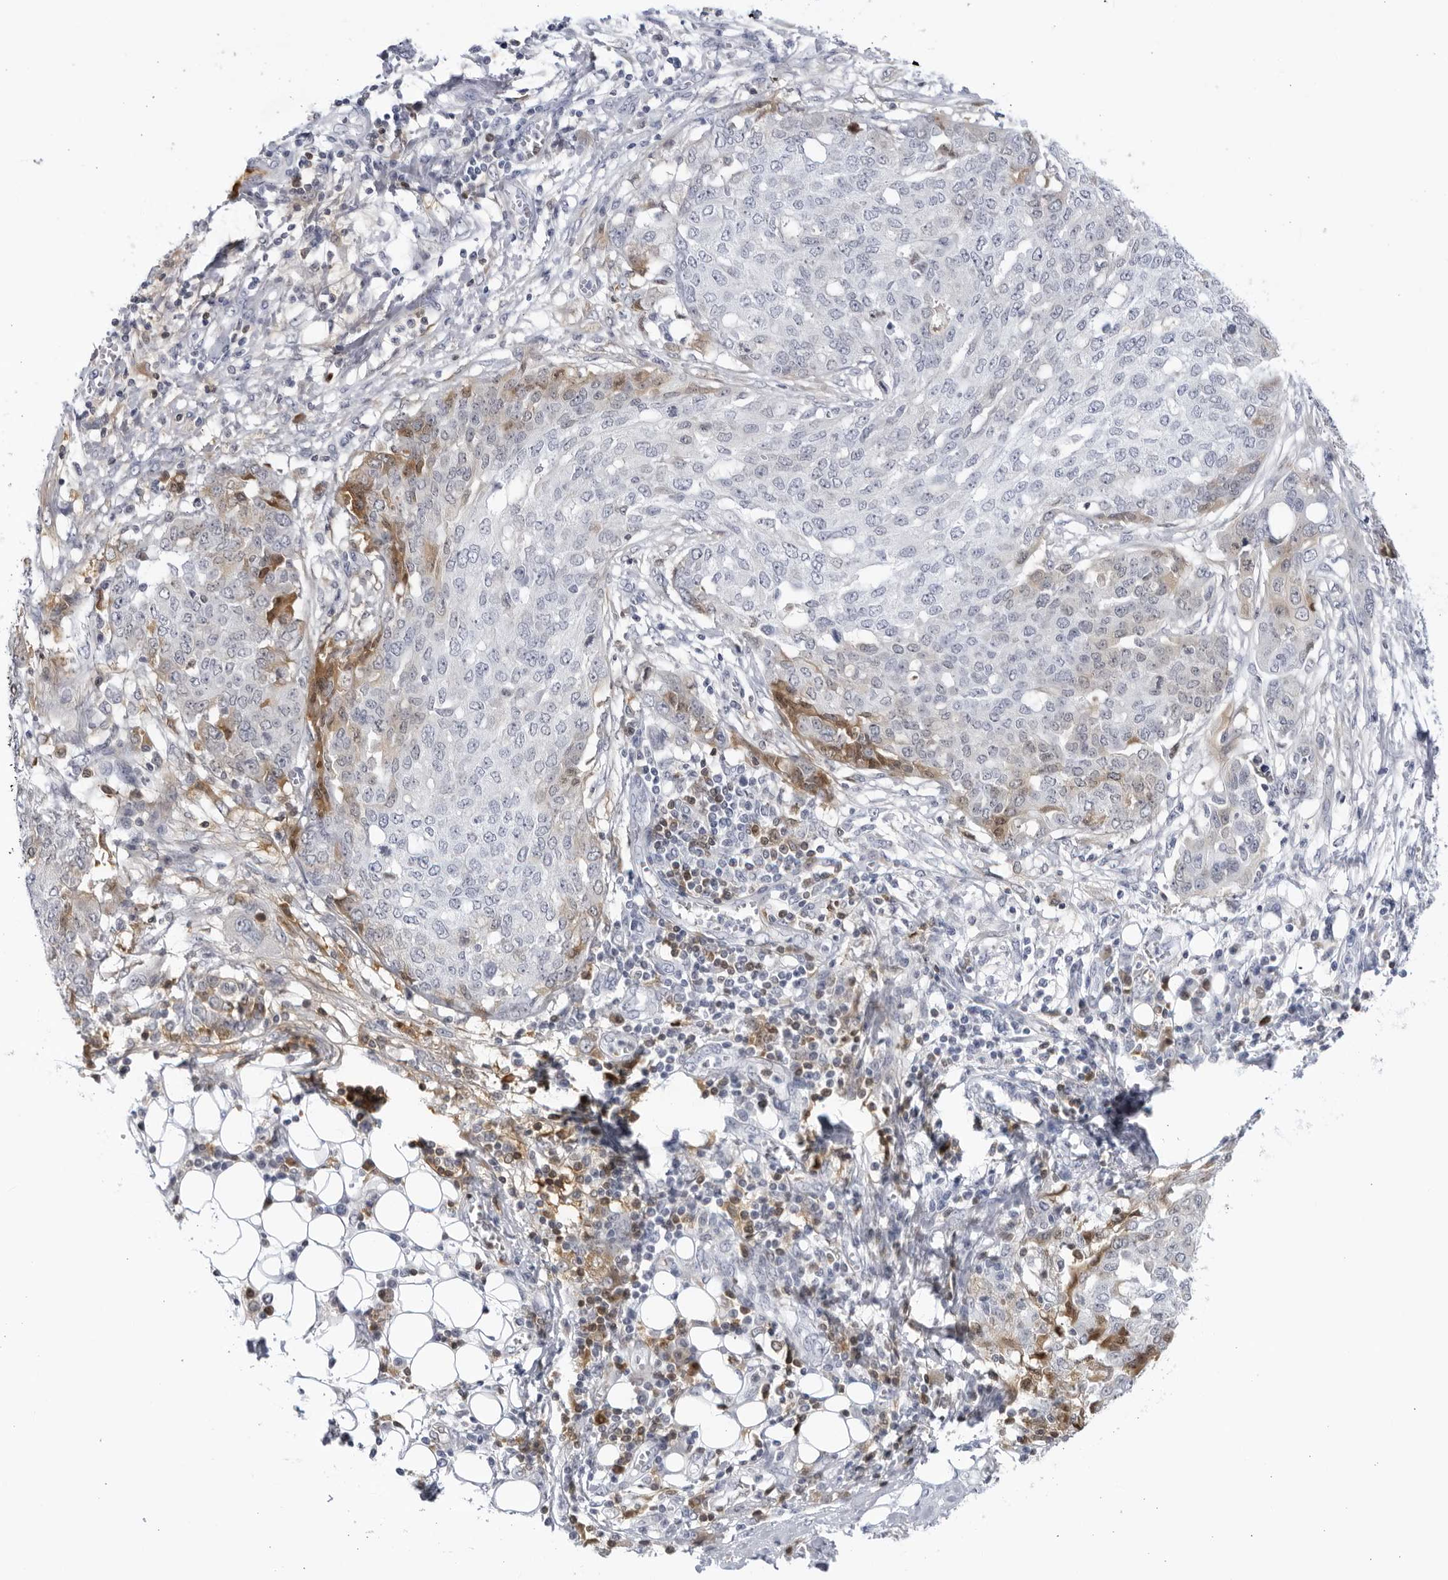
{"staining": {"intensity": "moderate", "quantity": "<25%", "location": "cytoplasmic/membranous"}, "tissue": "ovarian cancer", "cell_type": "Tumor cells", "image_type": "cancer", "snomed": [{"axis": "morphology", "description": "Cystadenocarcinoma, serous, NOS"}, {"axis": "topography", "description": "Soft tissue"}, {"axis": "topography", "description": "Ovary"}], "caption": "IHC image of neoplastic tissue: ovarian cancer (serous cystadenocarcinoma) stained using immunohistochemistry displays low levels of moderate protein expression localized specifically in the cytoplasmic/membranous of tumor cells, appearing as a cytoplasmic/membranous brown color.", "gene": "CNBD1", "patient": {"sex": "female", "age": 57}}